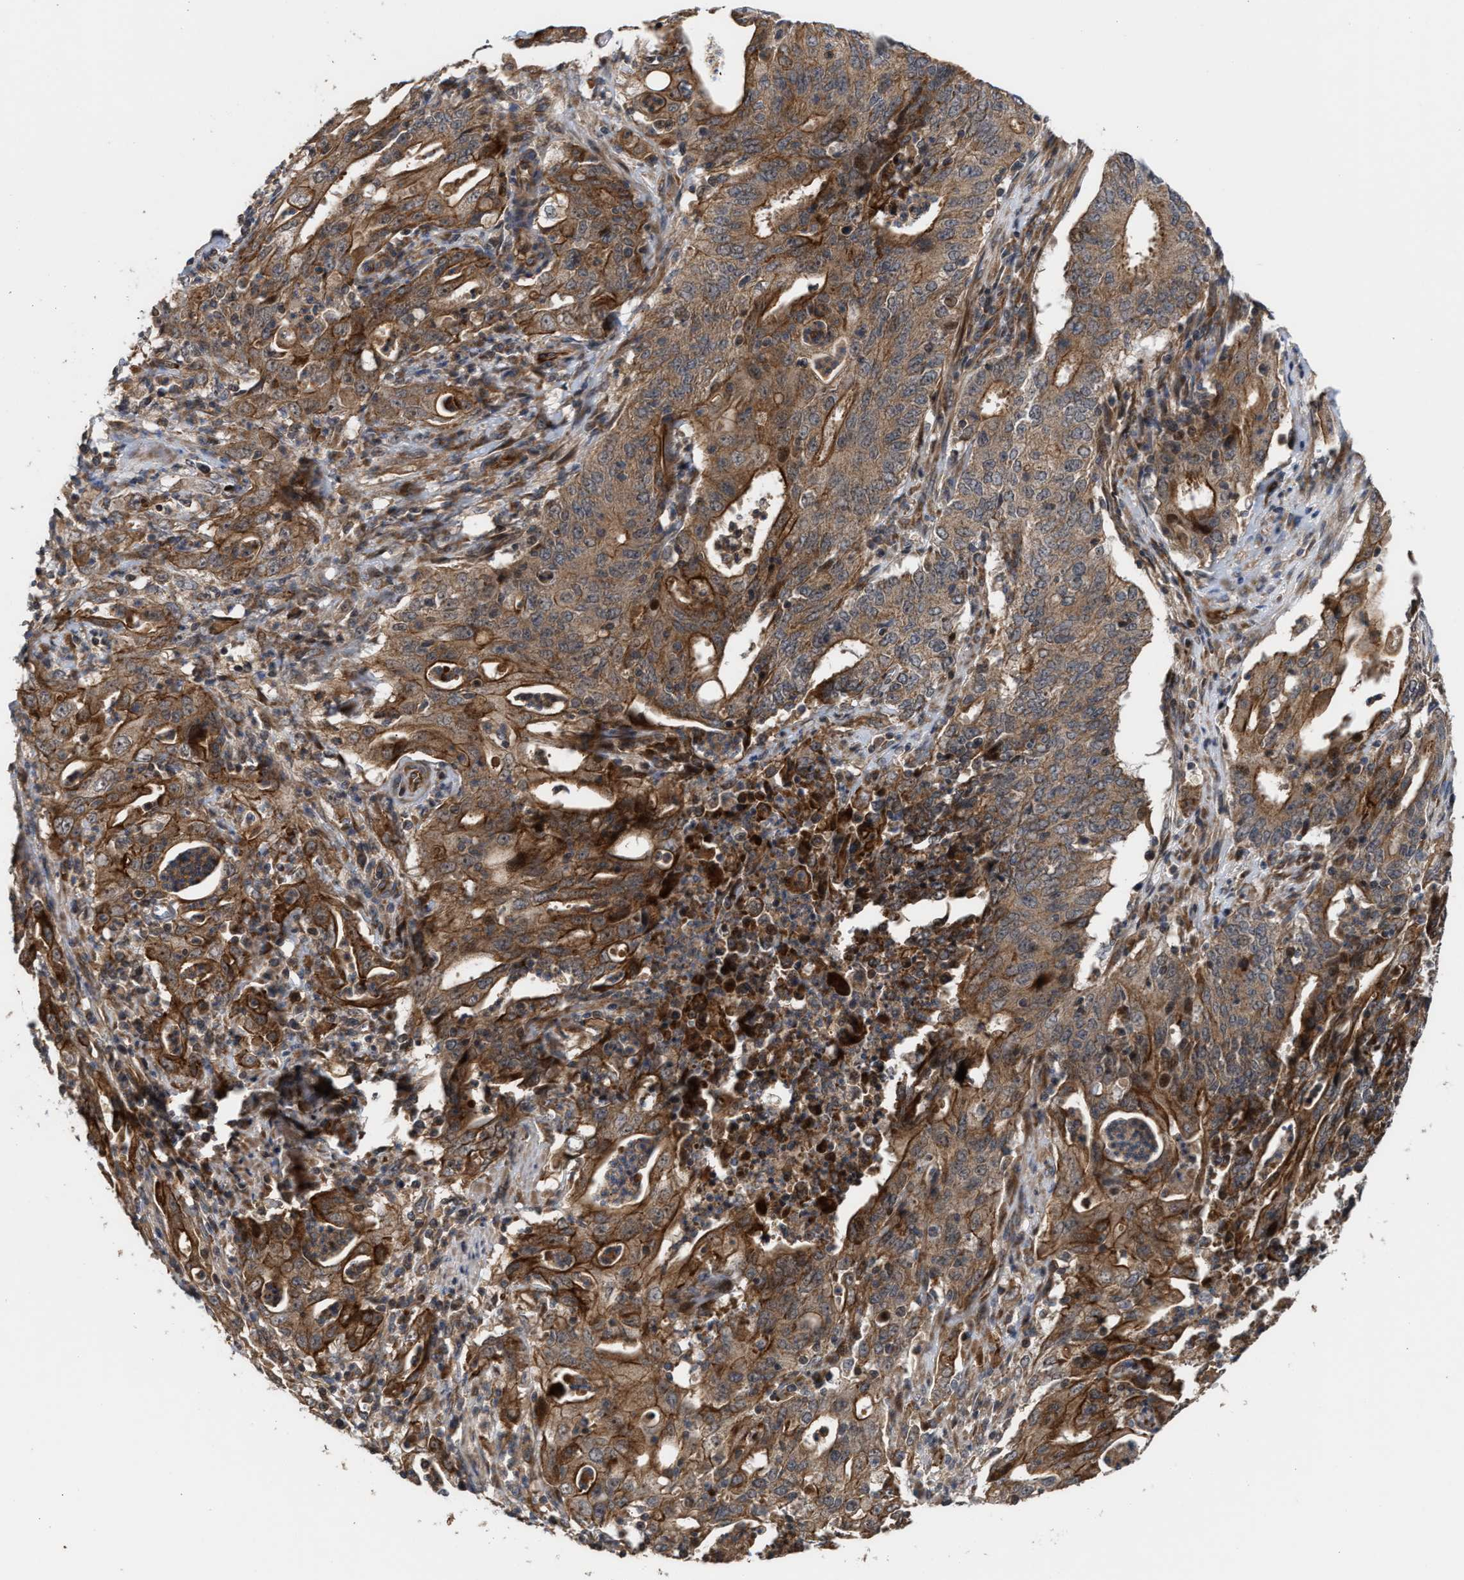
{"staining": {"intensity": "strong", "quantity": ">75%", "location": "cytoplasmic/membranous"}, "tissue": "cervical cancer", "cell_type": "Tumor cells", "image_type": "cancer", "snomed": [{"axis": "morphology", "description": "Adenocarcinoma, NOS"}, {"axis": "topography", "description": "Cervix"}], "caption": "Cervical cancer stained with immunohistochemistry (IHC) shows strong cytoplasmic/membranous expression in about >75% of tumor cells.", "gene": "STAU1", "patient": {"sex": "female", "age": 44}}